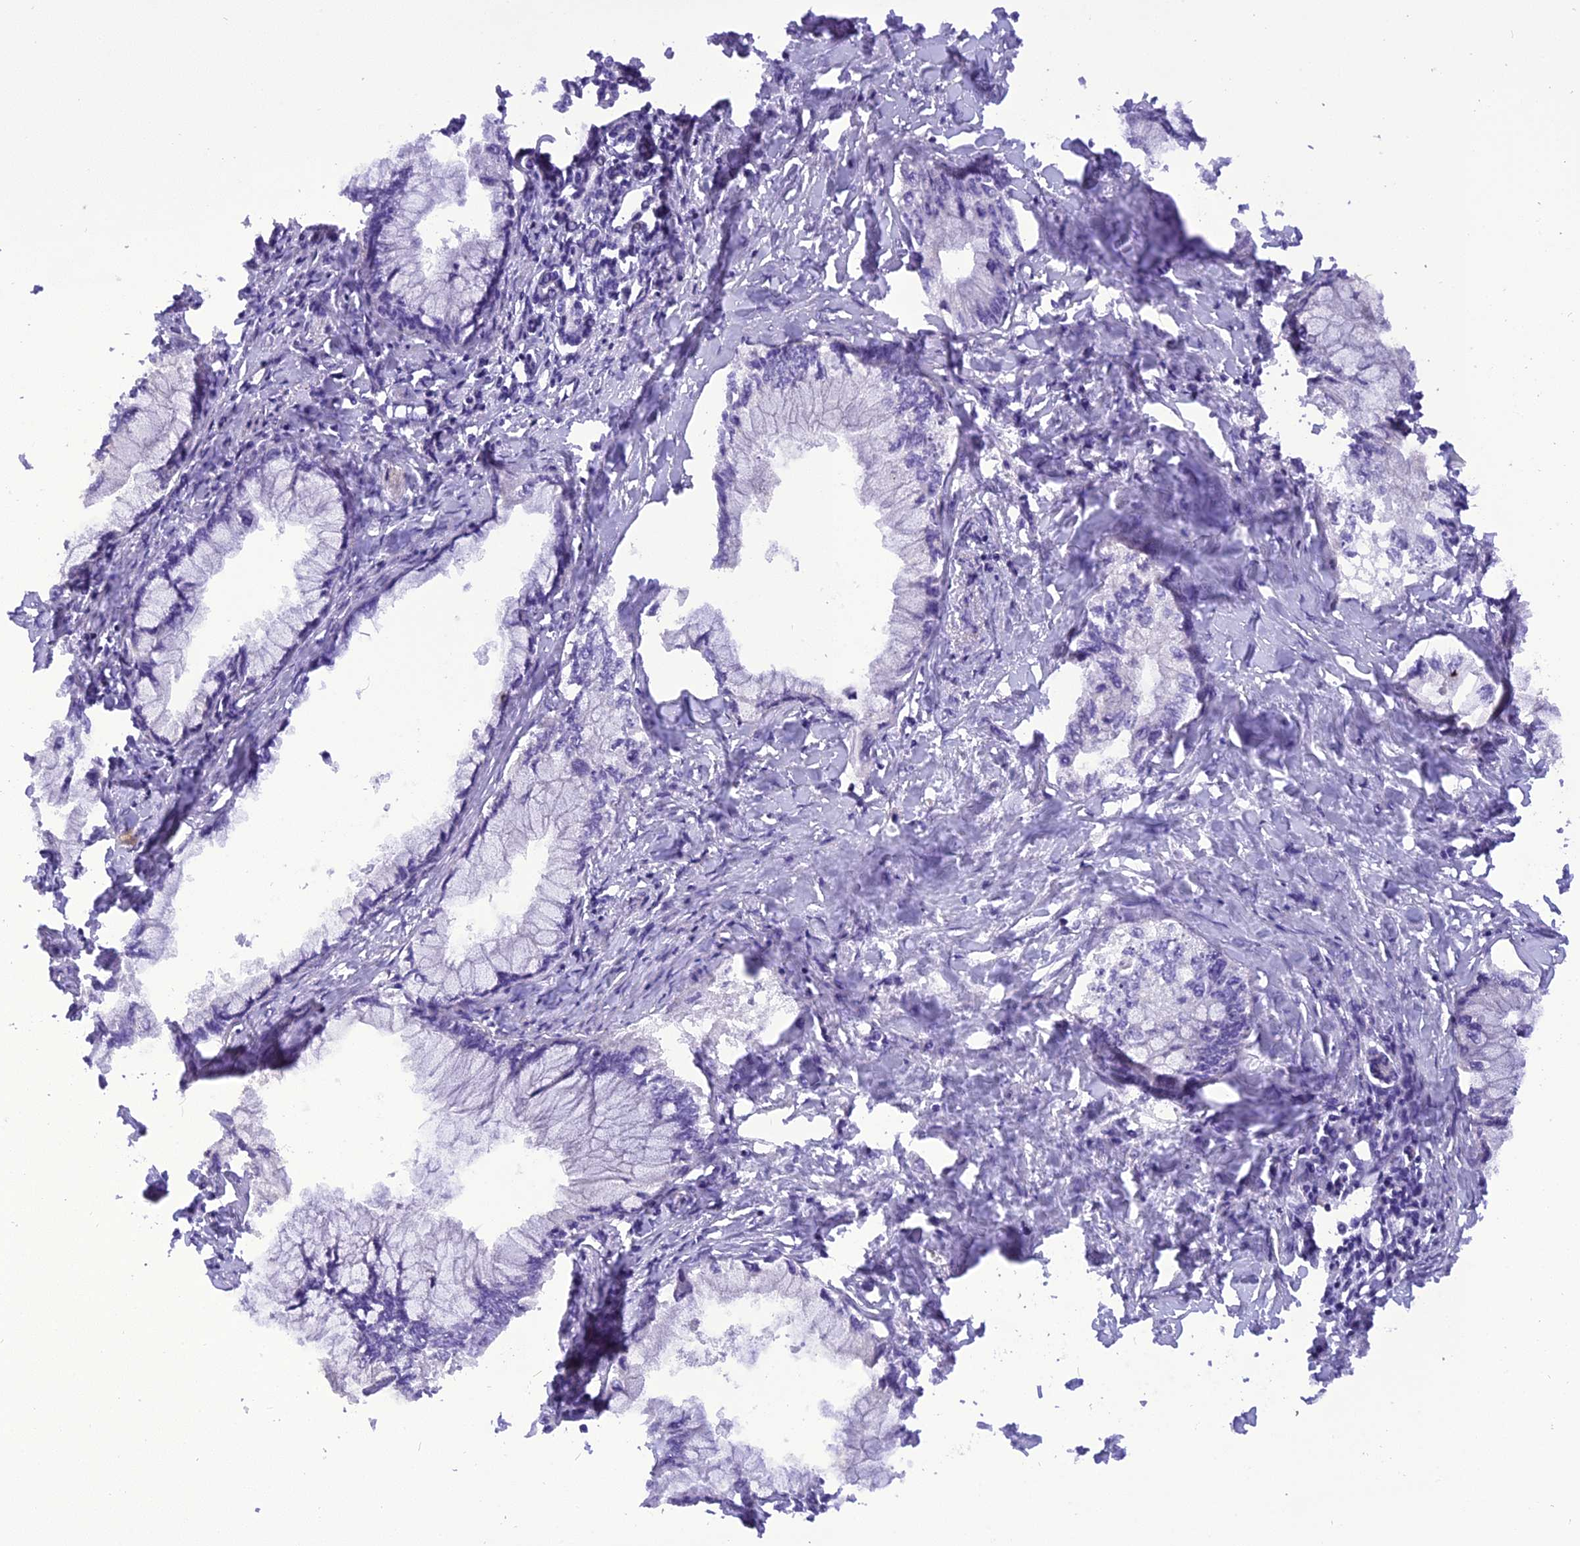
{"staining": {"intensity": "negative", "quantity": "none", "location": "none"}, "tissue": "pancreatic cancer", "cell_type": "Tumor cells", "image_type": "cancer", "snomed": [{"axis": "morphology", "description": "Adenocarcinoma, NOS"}, {"axis": "topography", "description": "Pancreas"}], "caption": "Immunohistochemical staining of pancreatic cancer (adenocarcinoma) exhibits no significant staining in tumor cells. Brightfield microscopy of immunohistochemistry (IHC) stained with DAB (brown) and hematoxylin (blue), captured at high magnification.", "gene": "TRIM3", "patient": {"sex": "male", "age": 48}}